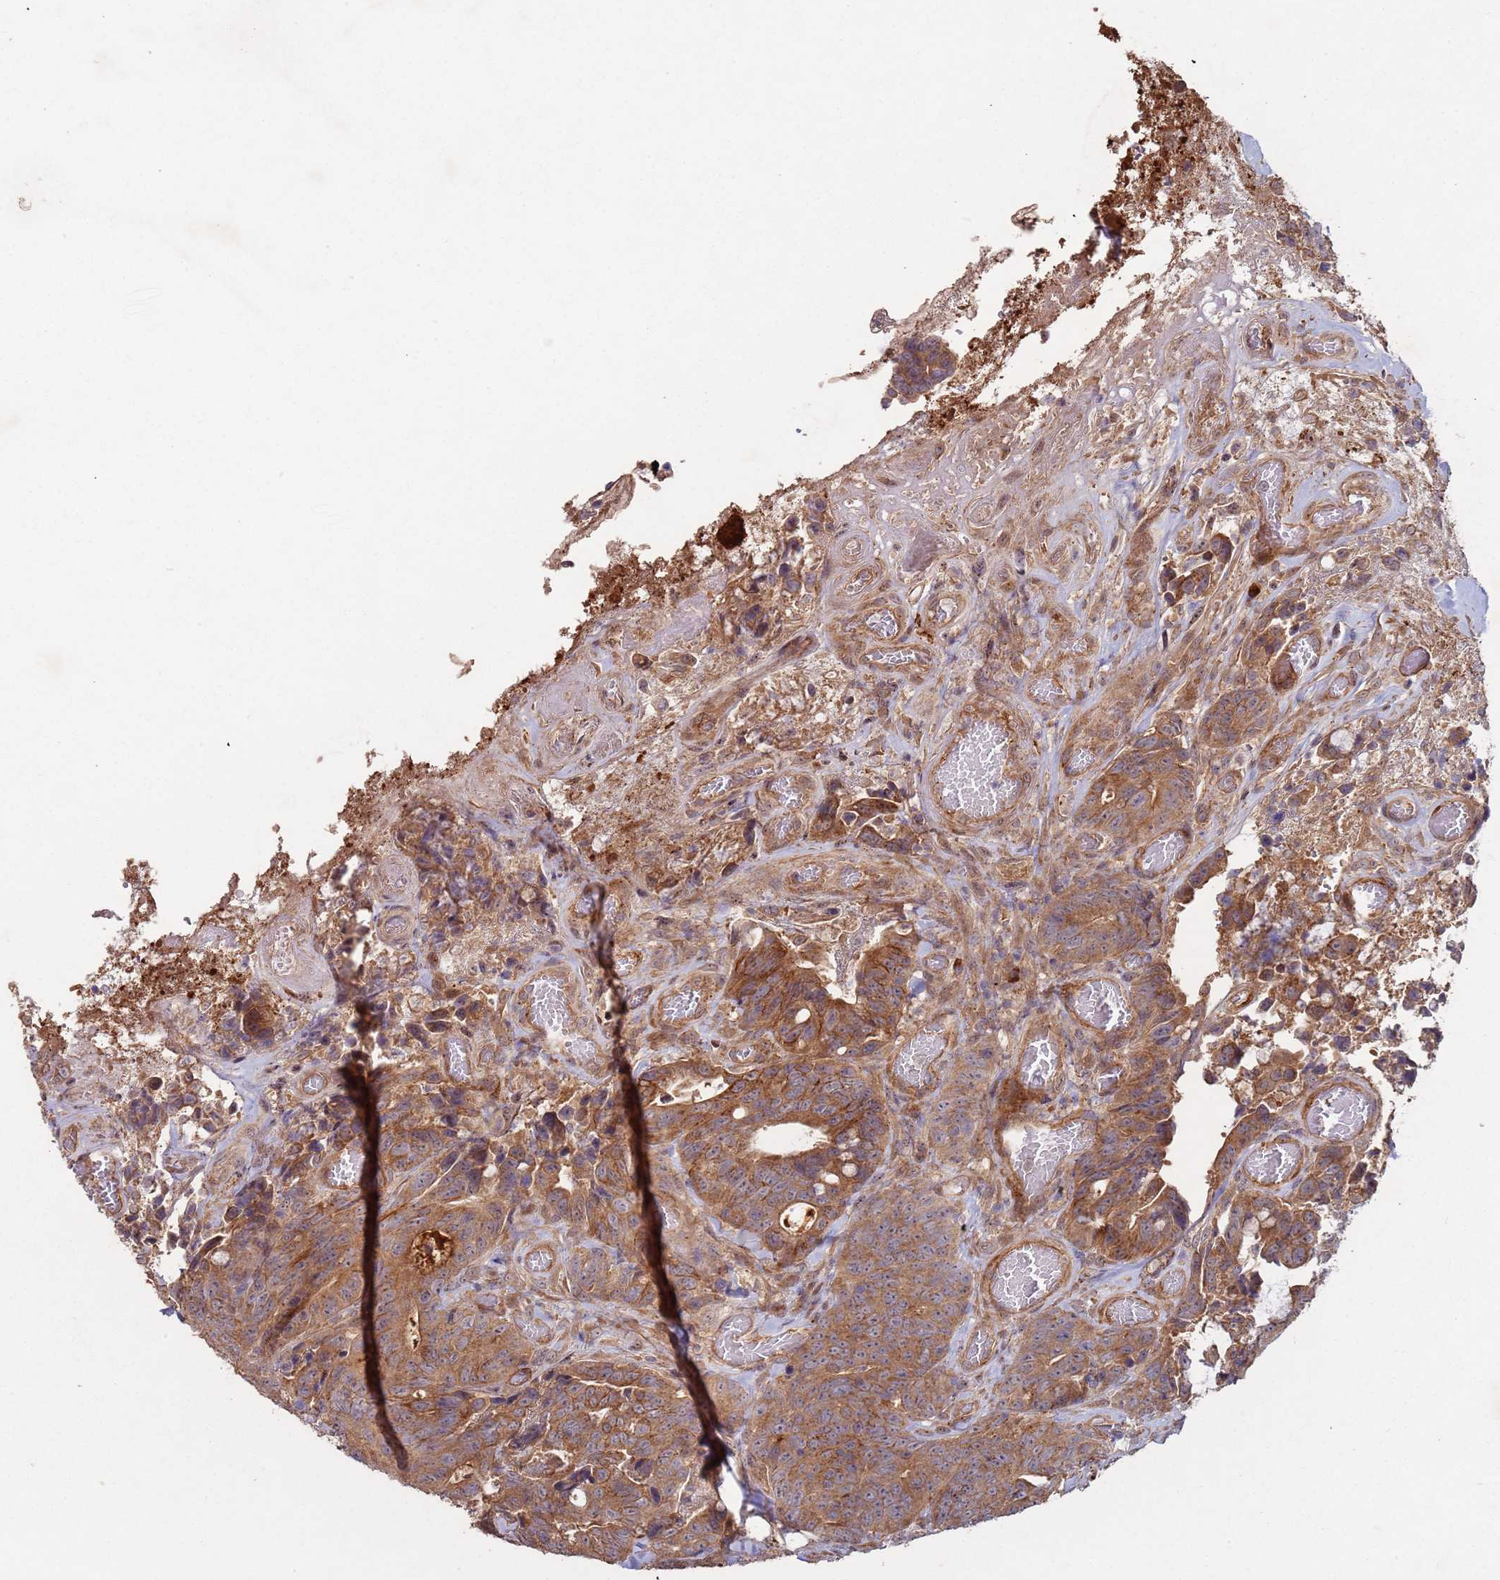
{"staining": {"intensity": "moderate", "quantity": ">75%", "location": "cytoplasmic/membranous"}, "tissue": "colorectal cancer", "cell_type": "Tumor cells", "image_type": "cancer", "snomed": [{"axis": "morphology", "description": "Adenocarcinoma, NOS"}, {"axis": "topography", "description": "Colon"}], "caption": "An IHC image of tumor tissue is shown. Protein staining in brown shows moderate cytoplasmic/membranous positivity in colorectal cancer (adenocarcinoma) within tumor cells. The protein of interest is shown in brown color, while the nuclei are stained blue.", "gene": "KANSL1L", "patient": {"sex": "female", "age": 82}}